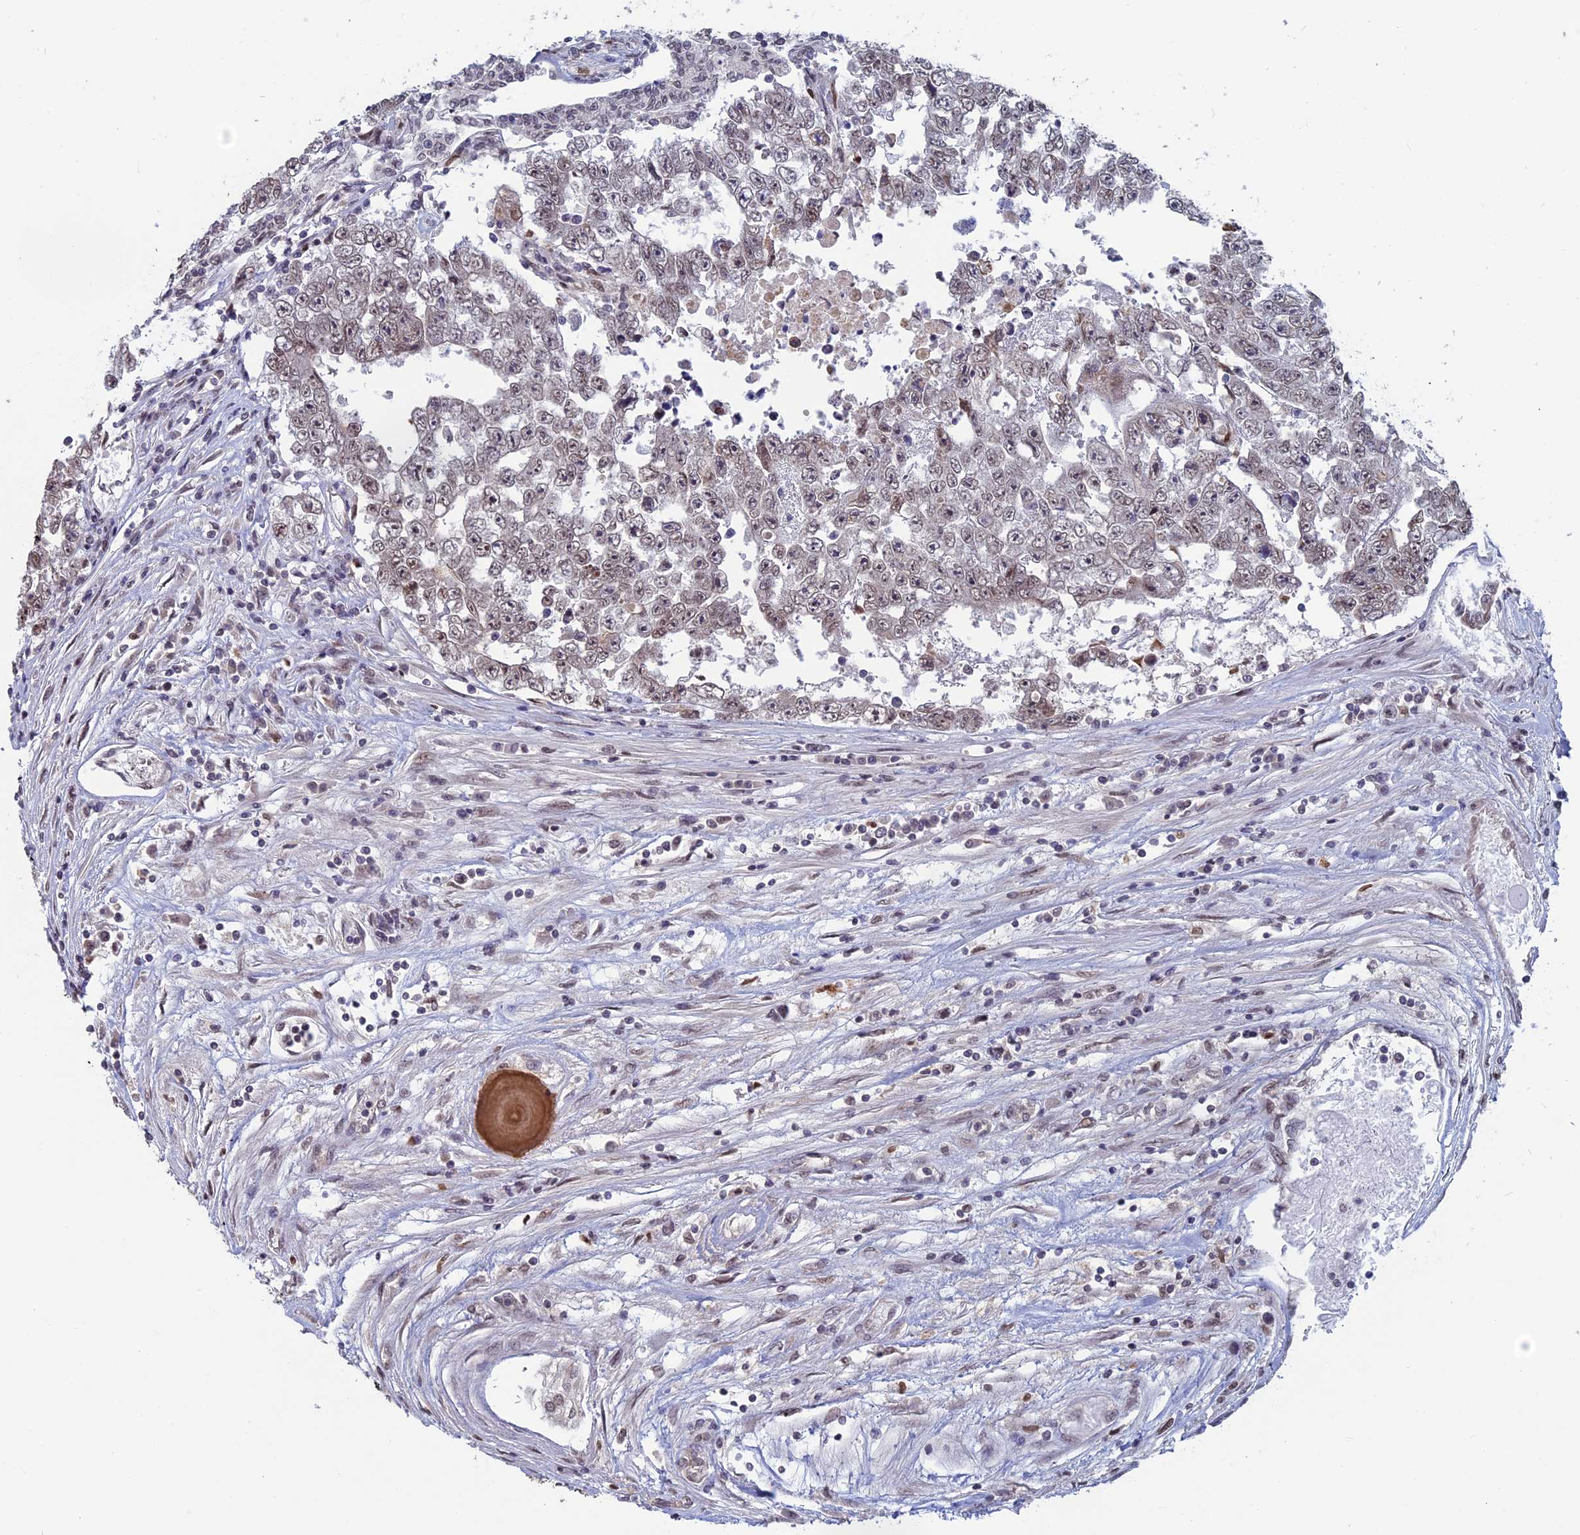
{"staining": {"intensity": "weak", "quantity": ">75%", "location": "nuclear"}, "tissue": "testis cancer", "cell_type": "Tumor cells", "image_type": "cancer", "snomed": [{"axis": "morphology", "description": "Carcinoma, Embryonal, NOS"}, {"axis": "topography", "description": "Testis"}], "caption": "Tumor cells show weak nuclear positivity in about >75% of cells in testis cancer.", "gene": "SPIRE1", "patient": {"sex": "male", "age": 25}}